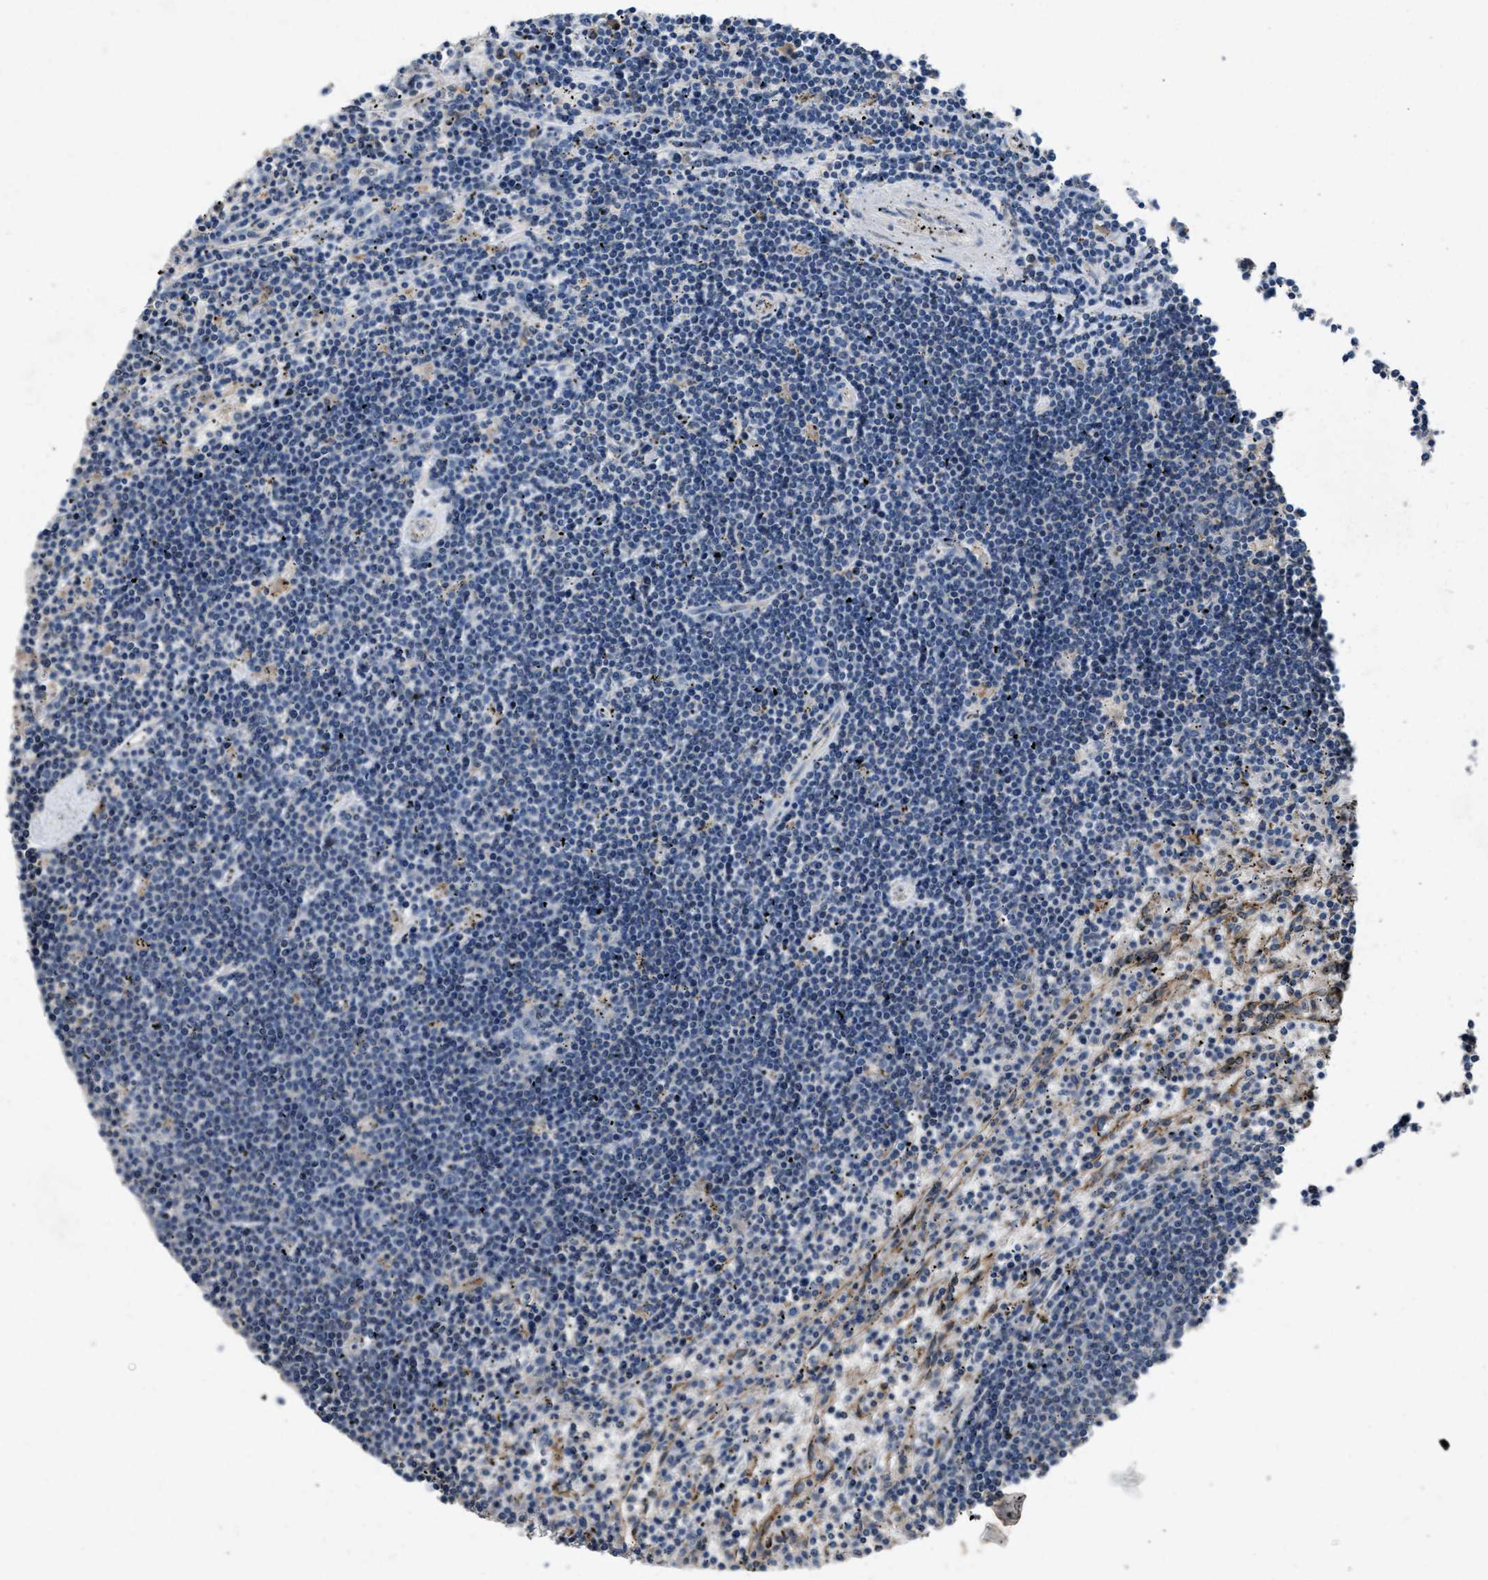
{"staining": {"intensity": "negative", "quantity": "none", "location": "none"}, "tissue": "lymphoma", "cell_type": "Tumor cells", "image_type": "cancer", "snomed": [{"axis": "morphology", "description": "Malignant lymphoma, non-Hodgkin's type, Low grade"}, {"axis": "topography", "description": "Spleen"}], "caption": "Protein analysis of lymphoma shows no significant expression in tumor cells.", "gene": "TMEM150A", "patient": {"sex": "male", "age": 76}}